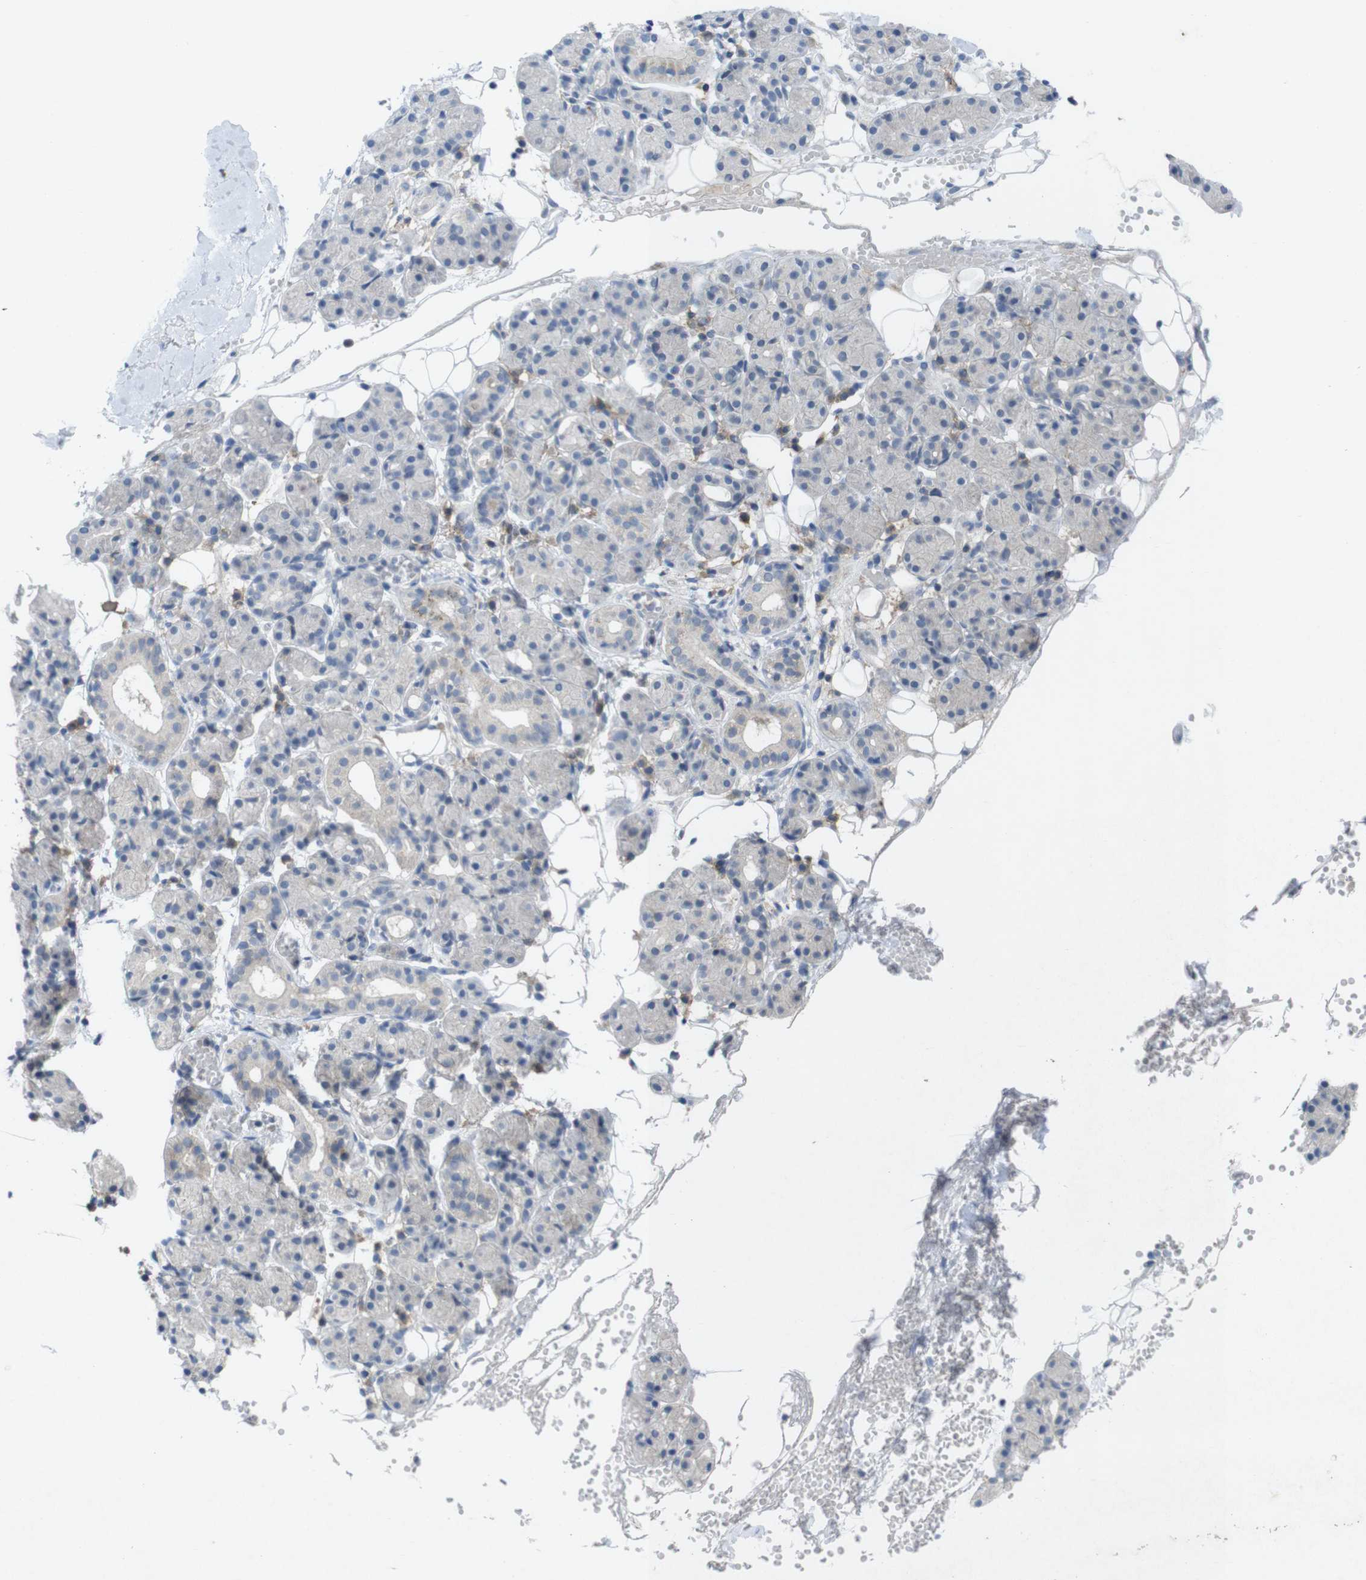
{"staining": {"intensity": "negative", "quantity": "none", "location": "none"}, "tissue": "salivary gland", "cell_type": "Glandular cells", "image_type": "normal", "snomed": [{"axis": "morphology", "description": "Normal tissue, NOS"}, {"axis": "topography", "description": "Salivary gland"}], "caption": "There is no significant expression in glandular cells of salivary gland. (Immunohistochemistry, brightfield microscopy, high magnification).", "gene": "SLAMF7", "patient": {"sex": "male", "age": 63}}